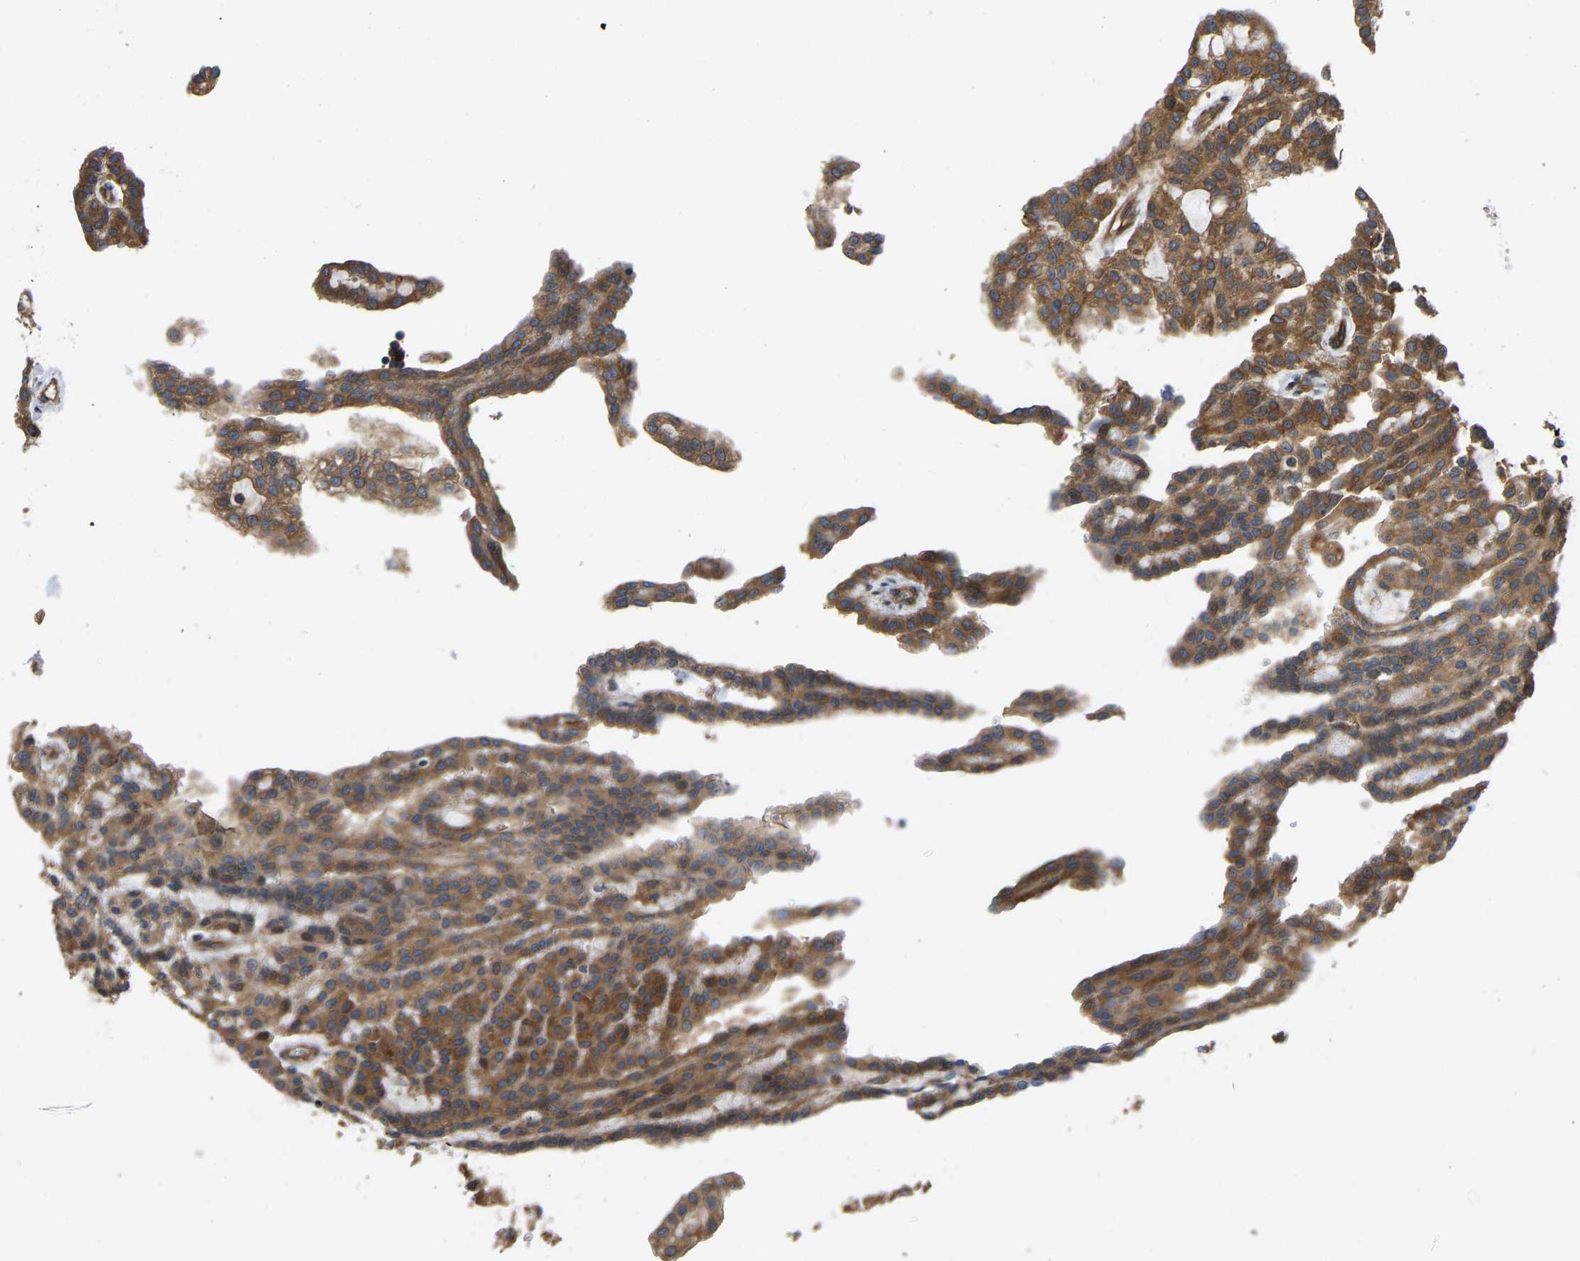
{"staining": {"intensity": "strong", "quantity": ">75%", "location": "cytoplasmic/membranous"}, "tissue": "renal cancer", "cell_type": "Tumor cells", "image_type": "cancer", "snomed": [{"axis": "morphology", "description": "Adenocarcinoma, NOS"}, {"axis": "topography", "description": "Kidney"}], "caption": "Renal cancer (adenocarcinoma) tissue displays strong cytoplasmic/membranous positivity in approximately >75% of tumor cells, visualized by immunohistochemistry. (DAB (3,3'-diaminobenzidine) IHC with brightfield microscopy, high magnification).", "gene": "RASGRF2", "patient": {"sex": "male", "age": 63}}